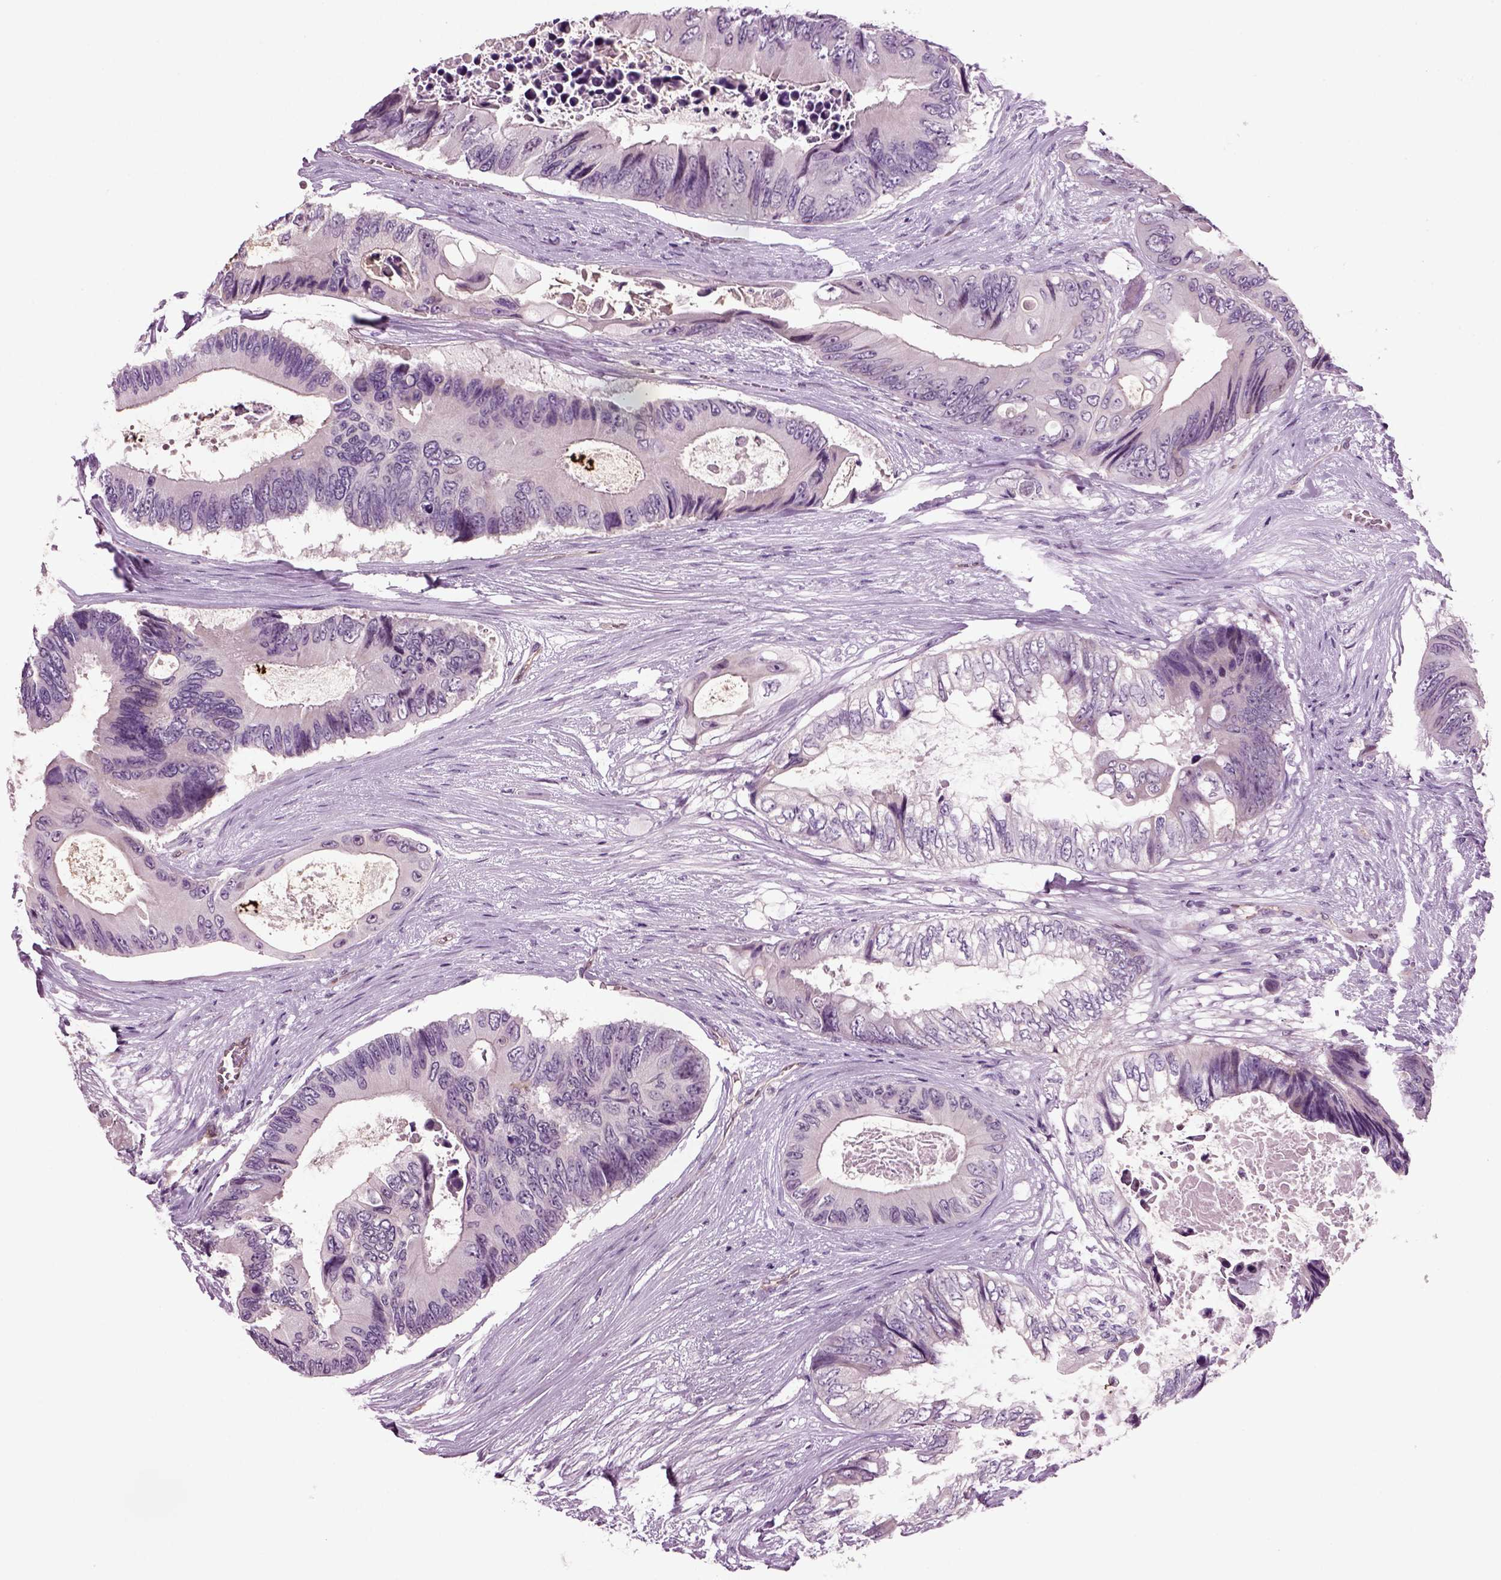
{"staining": {"intensity": "negative", "quantity": "none", "location": "none"}, "tissue": "colorectal cancer", "cell_type": "Tumor cells", "image_type": "cancer", "snomed": [{"axis": "morphology", "description": "Adenocarcinoma, NOS"}, {"axis": "topography", "description": "Rectum"}], "caption": "DAB immunohistochemical staining of colorectal cancer (adenocarcinoma) shows no significant expression in tumor cells.", "gene": "COL9A2", "patient": {"sex": "male", "age": 63}}